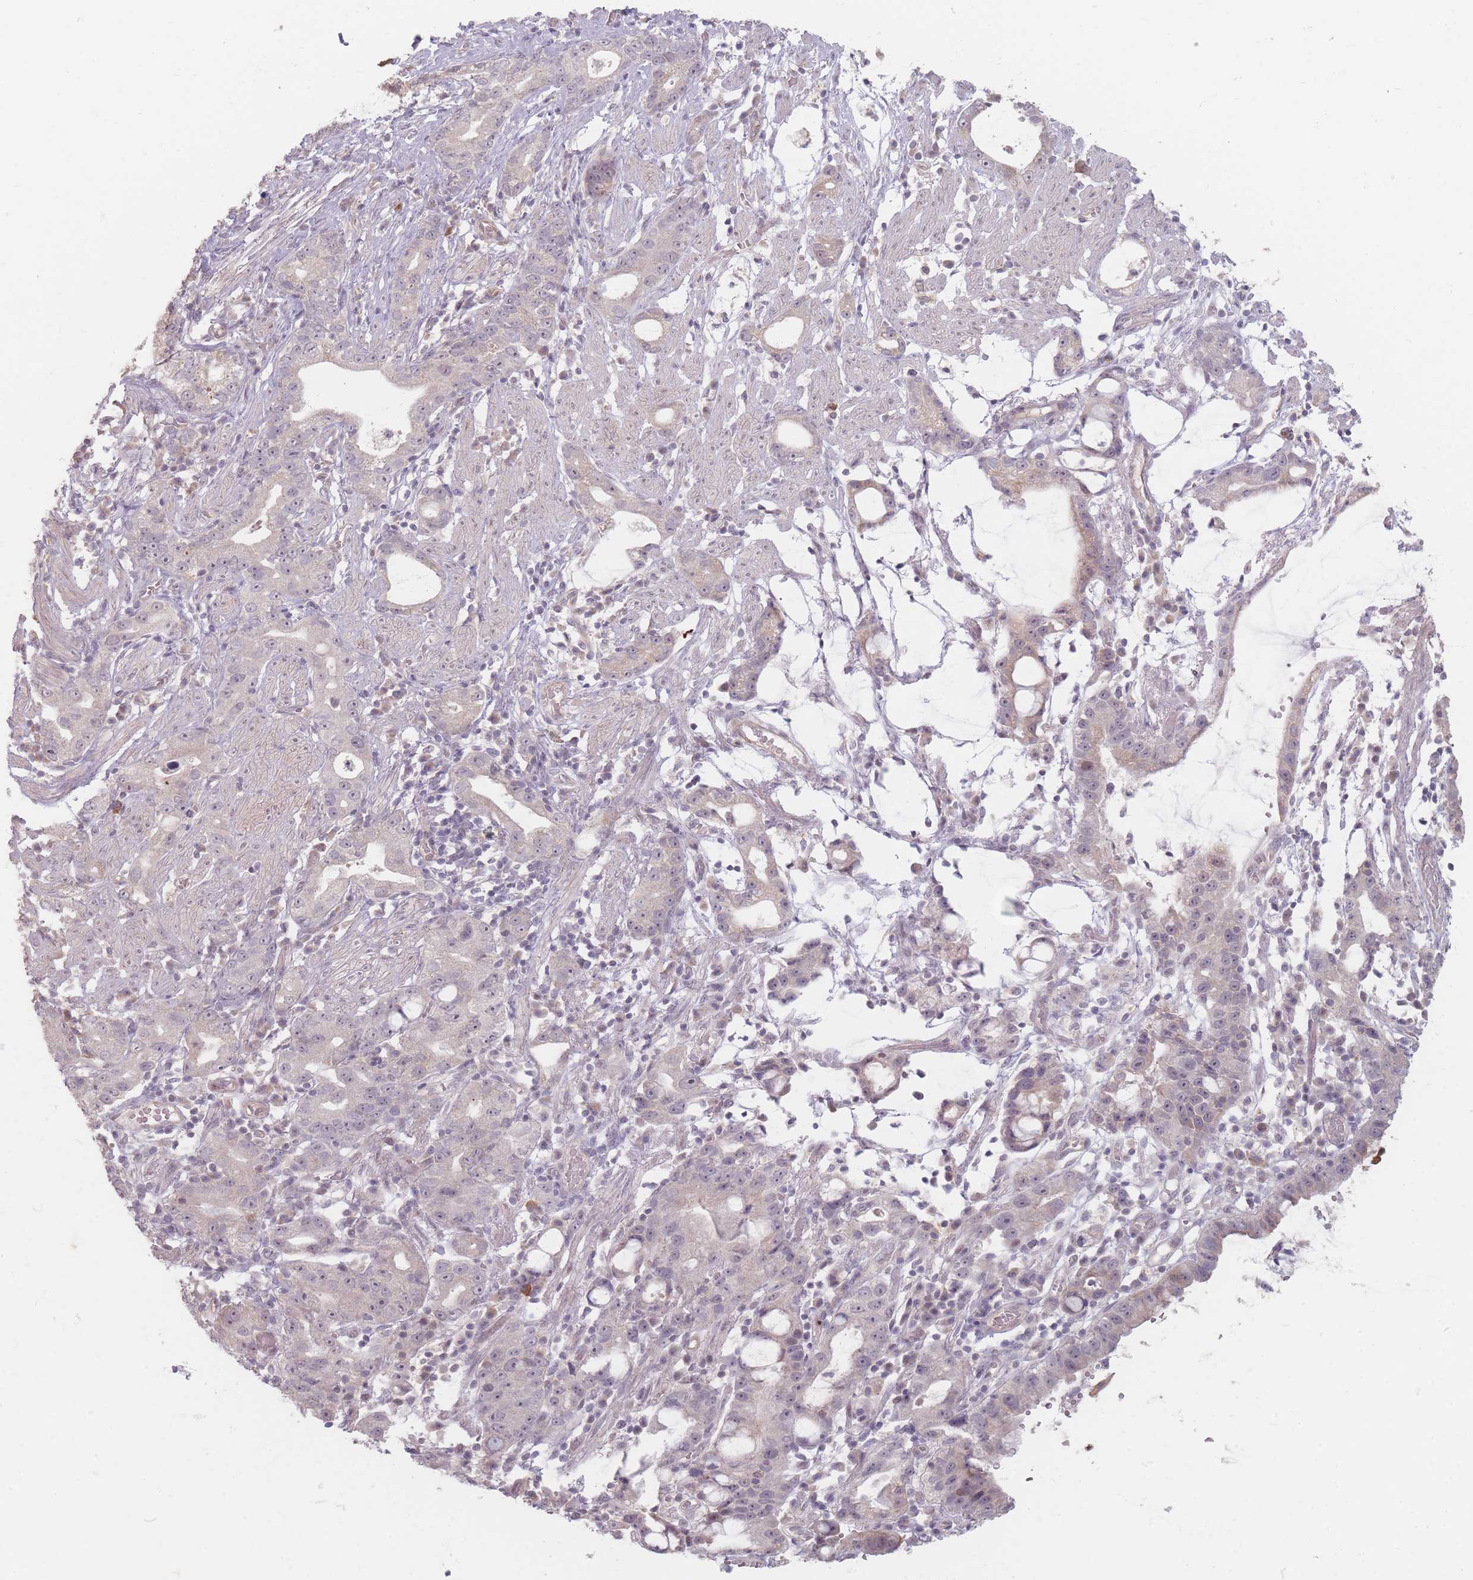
{"staining": {"intensity": "weak", "quantity": "<25%", "location": "cytoplasmic/membranous"}, "tissue": "stomach cancer", "cell_type": "Tumor cells", "image_type": "cancer", "snomed": [{"axis": "morphology", "description": "Adenocarcinoma, NOS"}, {"axis": "topography", "description": "Stomach"}], "caption": "Tumor cells show no significant protein expression in stomach cancer. (DAB immunohistochemistry with hematoxylin counter stain).", "gene": "GABRA6", "patient": {"sex": "male", "age": 55}}